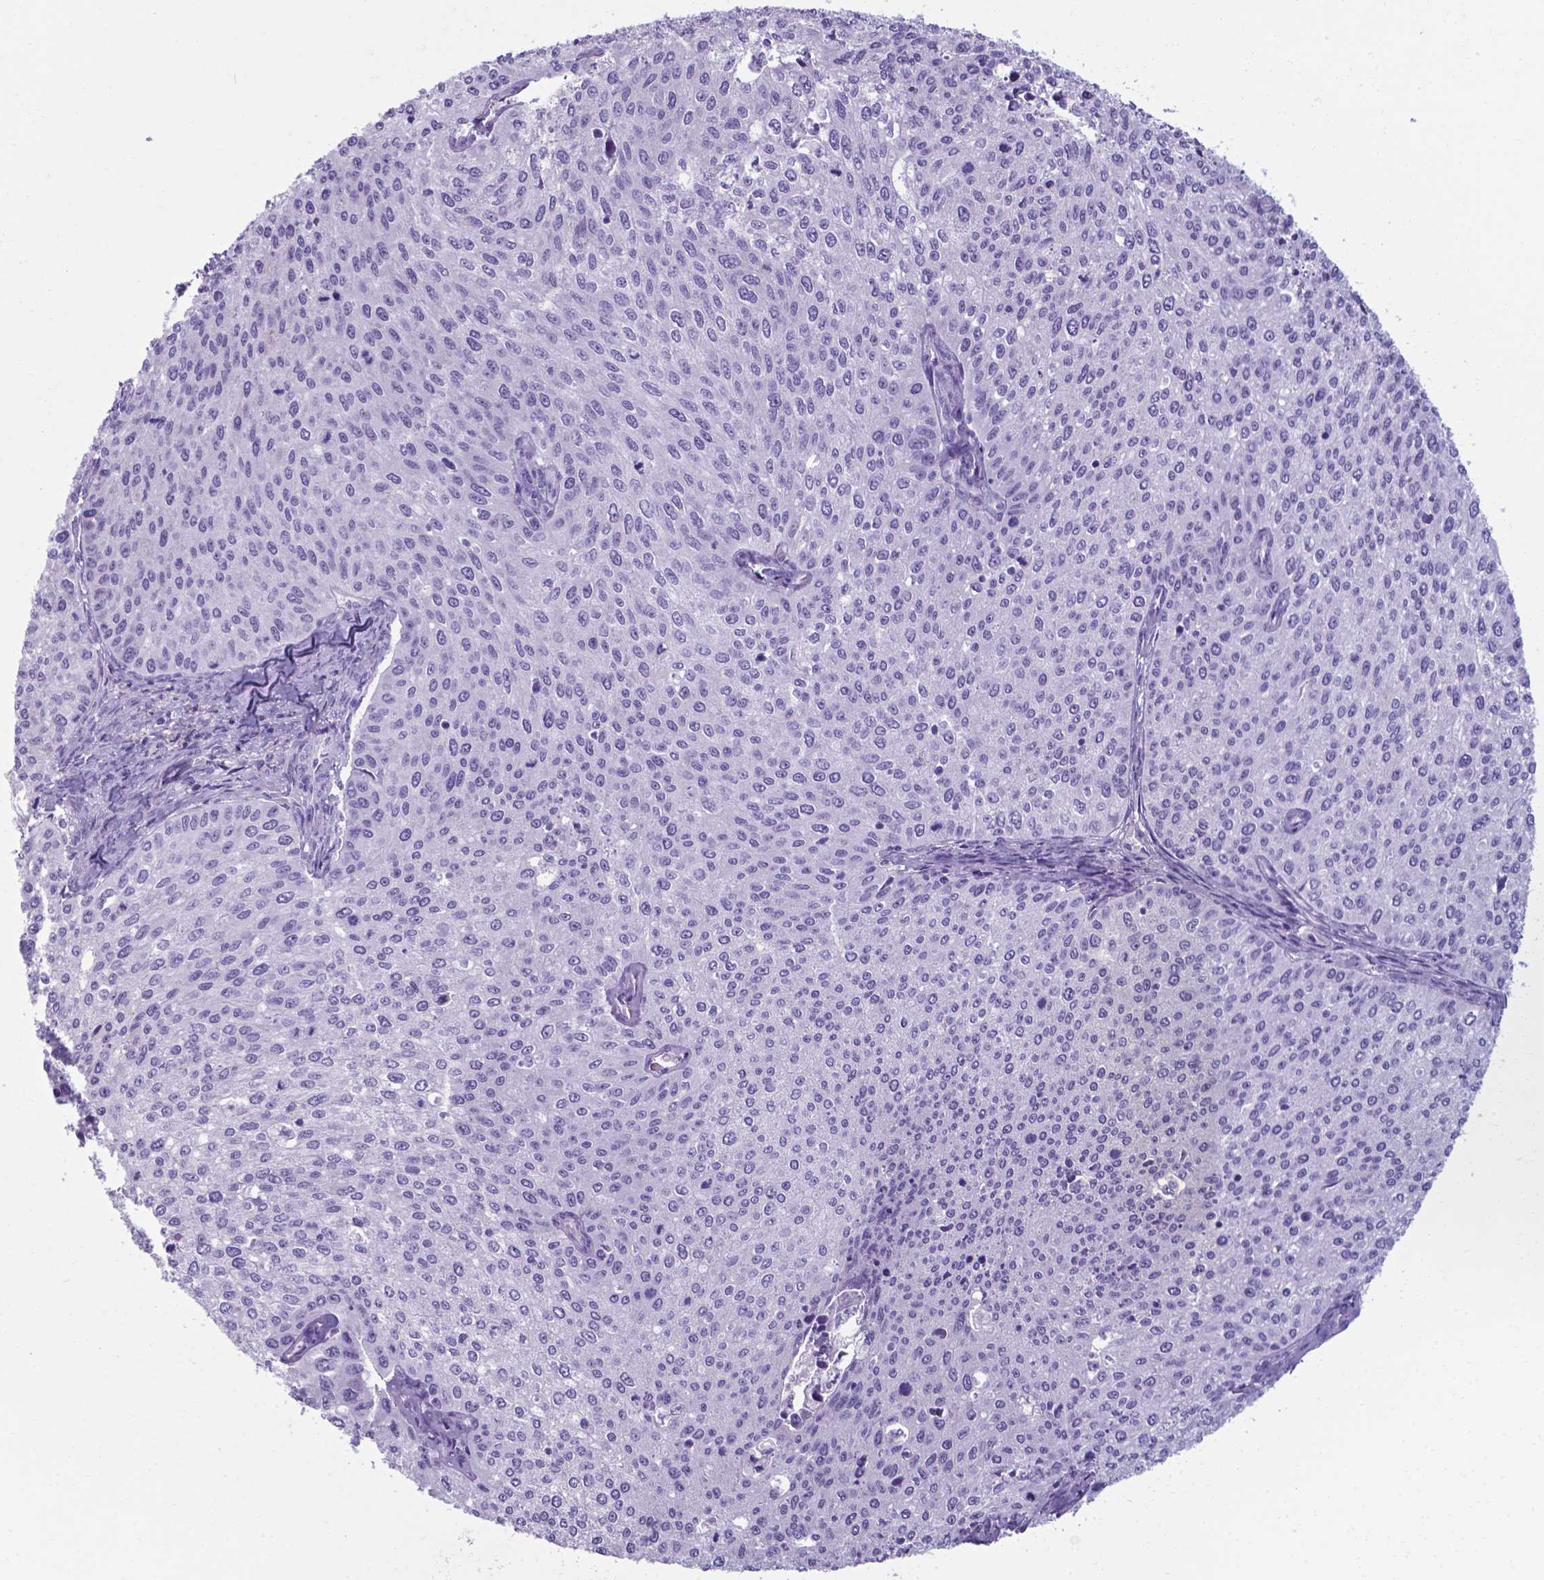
{"staining": {"intensity": "negative", "quantity": "none", "location": "none"}, "tissue": "cervical cancer", "cell_type": "Tumor cells", "image_type": "cancer", "snomed": [{"axis": "morphology", "description": "Squamous cell carcinoma, NOS"}, {"axis": "topography", "description": "Cervix"}], "caption": "This photomicrograph is of squamous cell carcinoma (cervical) stained with immunohistochemistry (IHC) to label a protein in brown with the nuclei are counter-stained blue. There is no expression in tumor cells.", "gene": "AP5B1", "patient": {"sex": "female", "age": 38}}